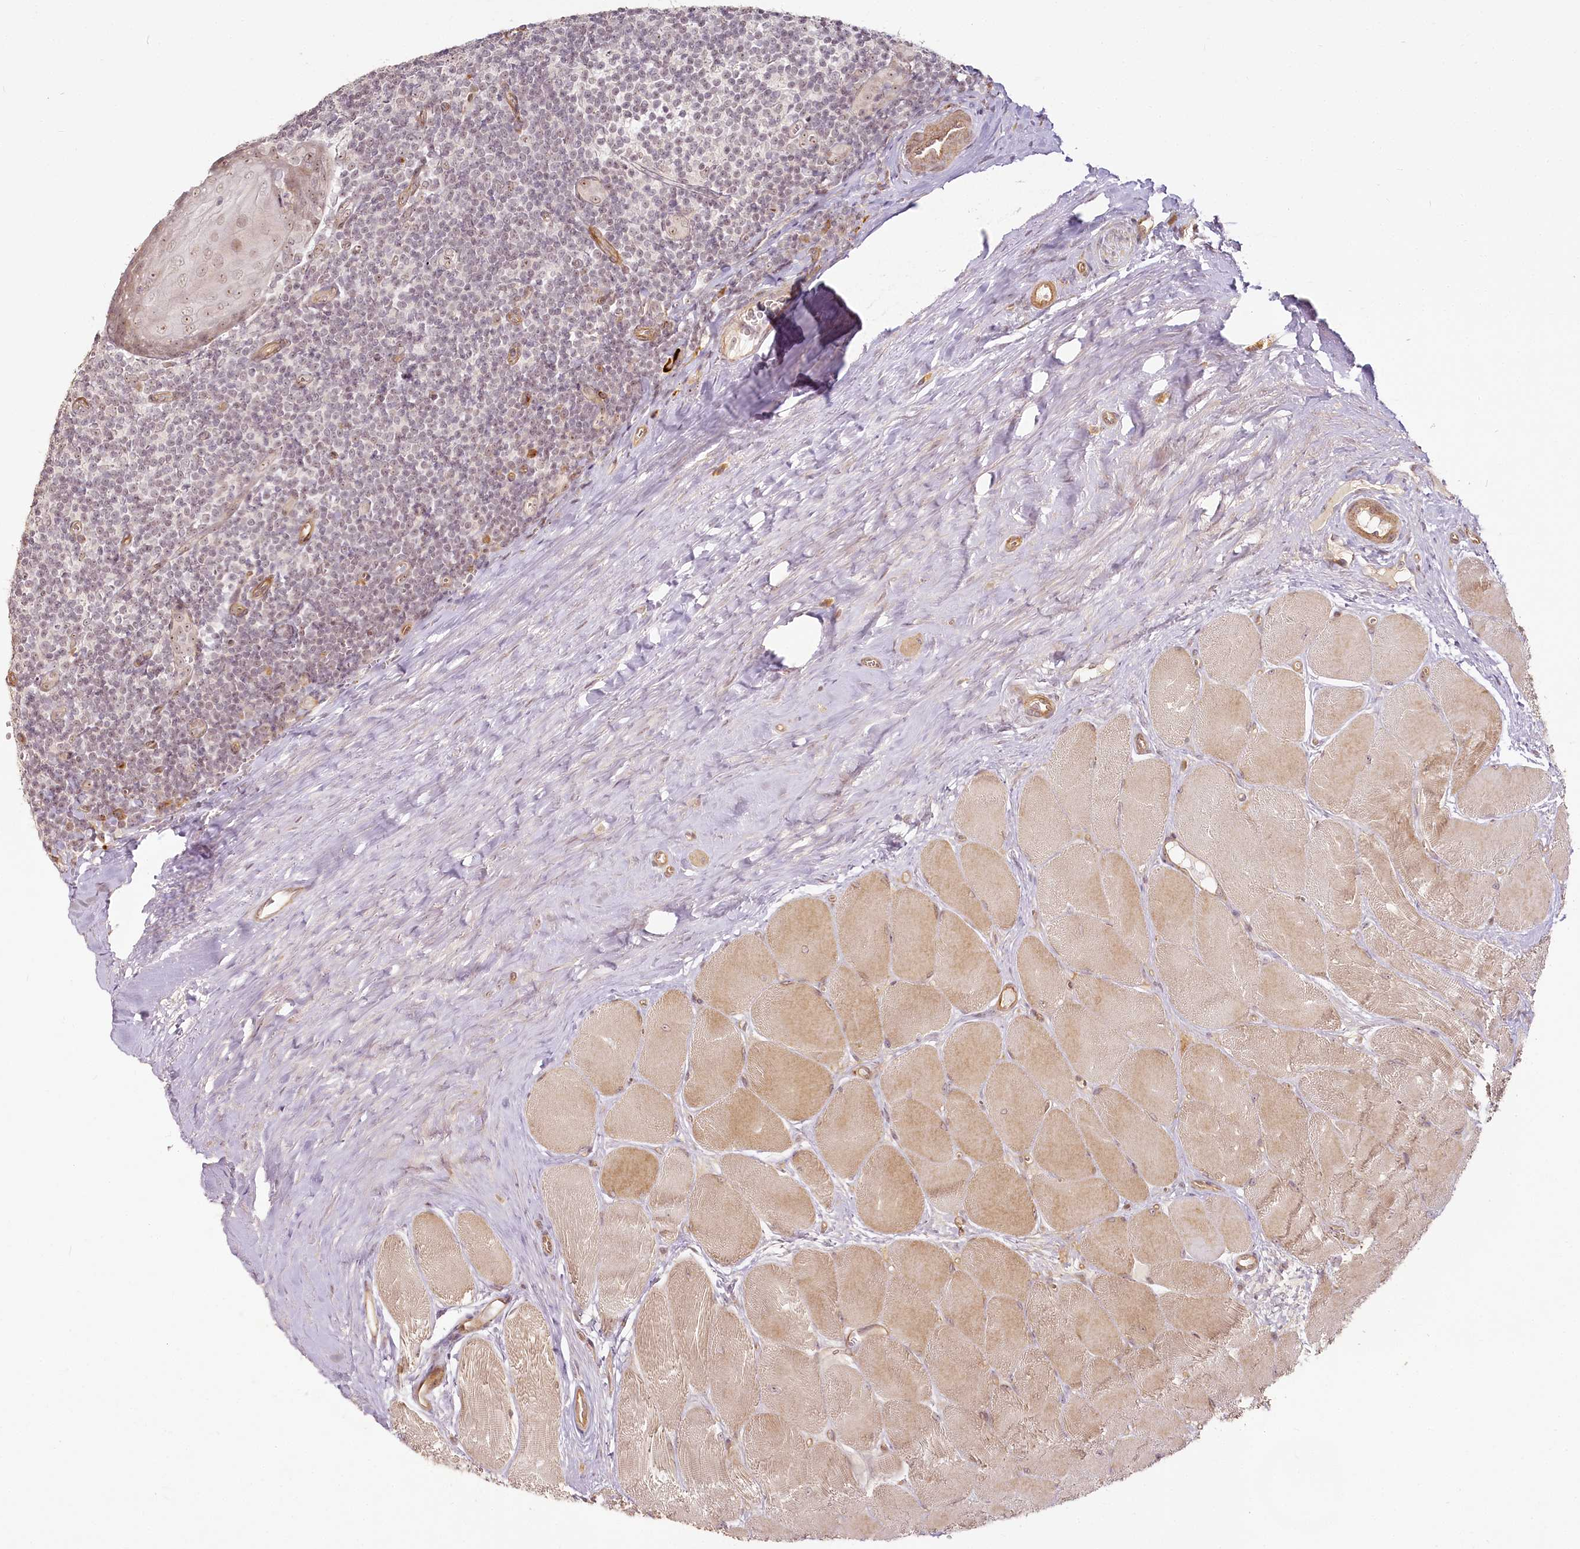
{"staining": {"intensity": "weak", "quantity": "<25%", "location": "nuclear"}, "tissue": "tonsil", "cell_type": "Germinal center cells", "image_type": "normal", "snomed": [{"axis": "morphology", "description": "Normal tissue, NOS"}, {"axis": "topography", "description": "Tonsil"}], "caption": "Germinal center cells show no significant positivity in normal tonsil. The staining was performed using DAB to visualize the protein expression in brown, while the nuclei were stained in blue with hematoxylin (Magnification: 20x).", "gene": "EXOSC7", "patient": {"sex": "male", "age": 27}}